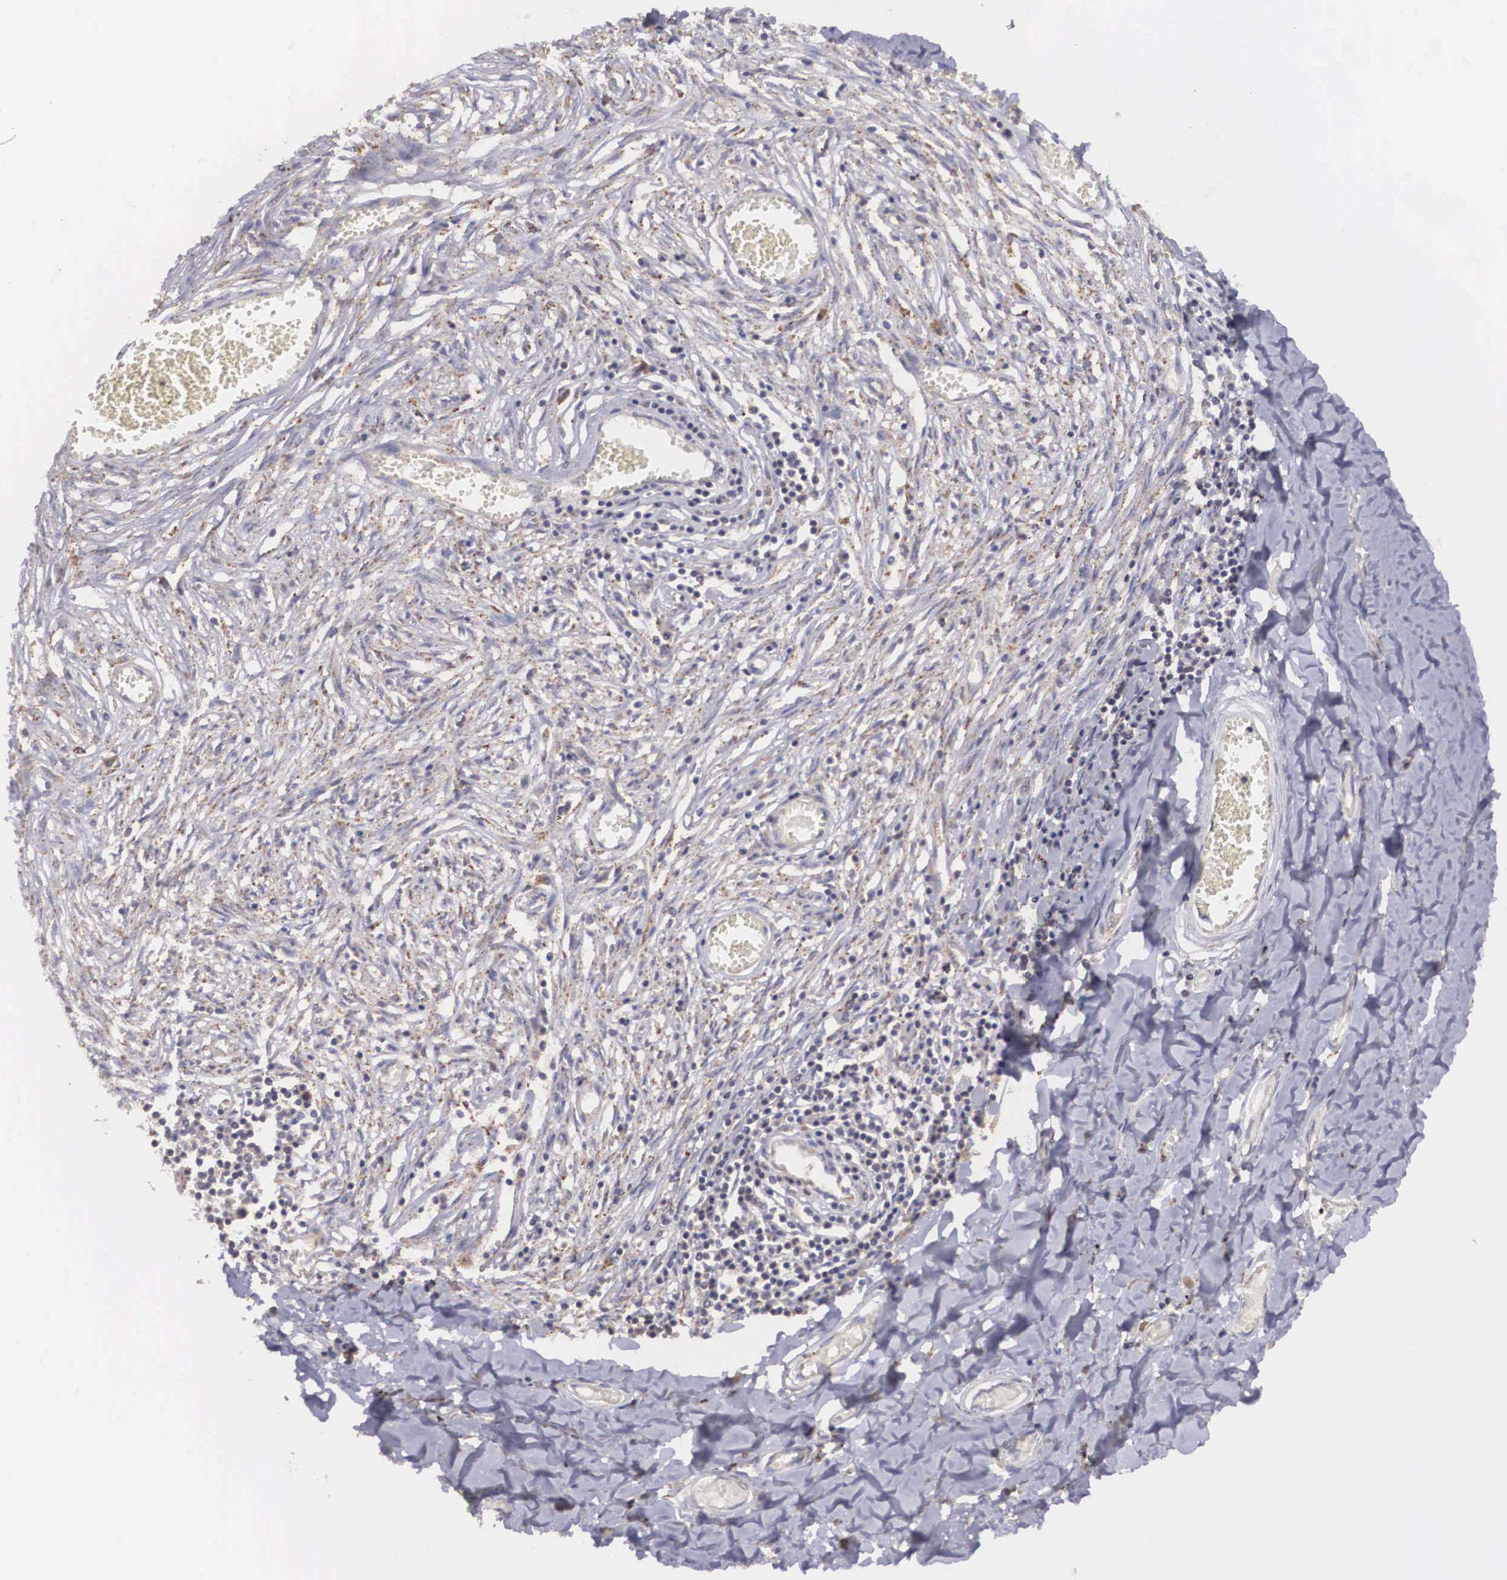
{"staining": {"intensity": "negative", "quantity": "none", "location": "none"}, "tissue": "adipose tissue", "cell_type": "Adipocytes", "image_type": "normal", "snomed": [{"axis": "morphology", "description": "Normal tissue, NOS"}, {"axis": "morphology", "description": "Sarcoma, NOS"}, {"axis": "topography", "description": "Skin"}, {"axis": "topography", "description": "Soft tissue"}], "caption": "The immunohistochemistry (IHC) photomicrograph has no significant positivity in adipocytes of adipose tissue.", "gene": "NREP", "patient": {"sex": "female", "age": 51}}